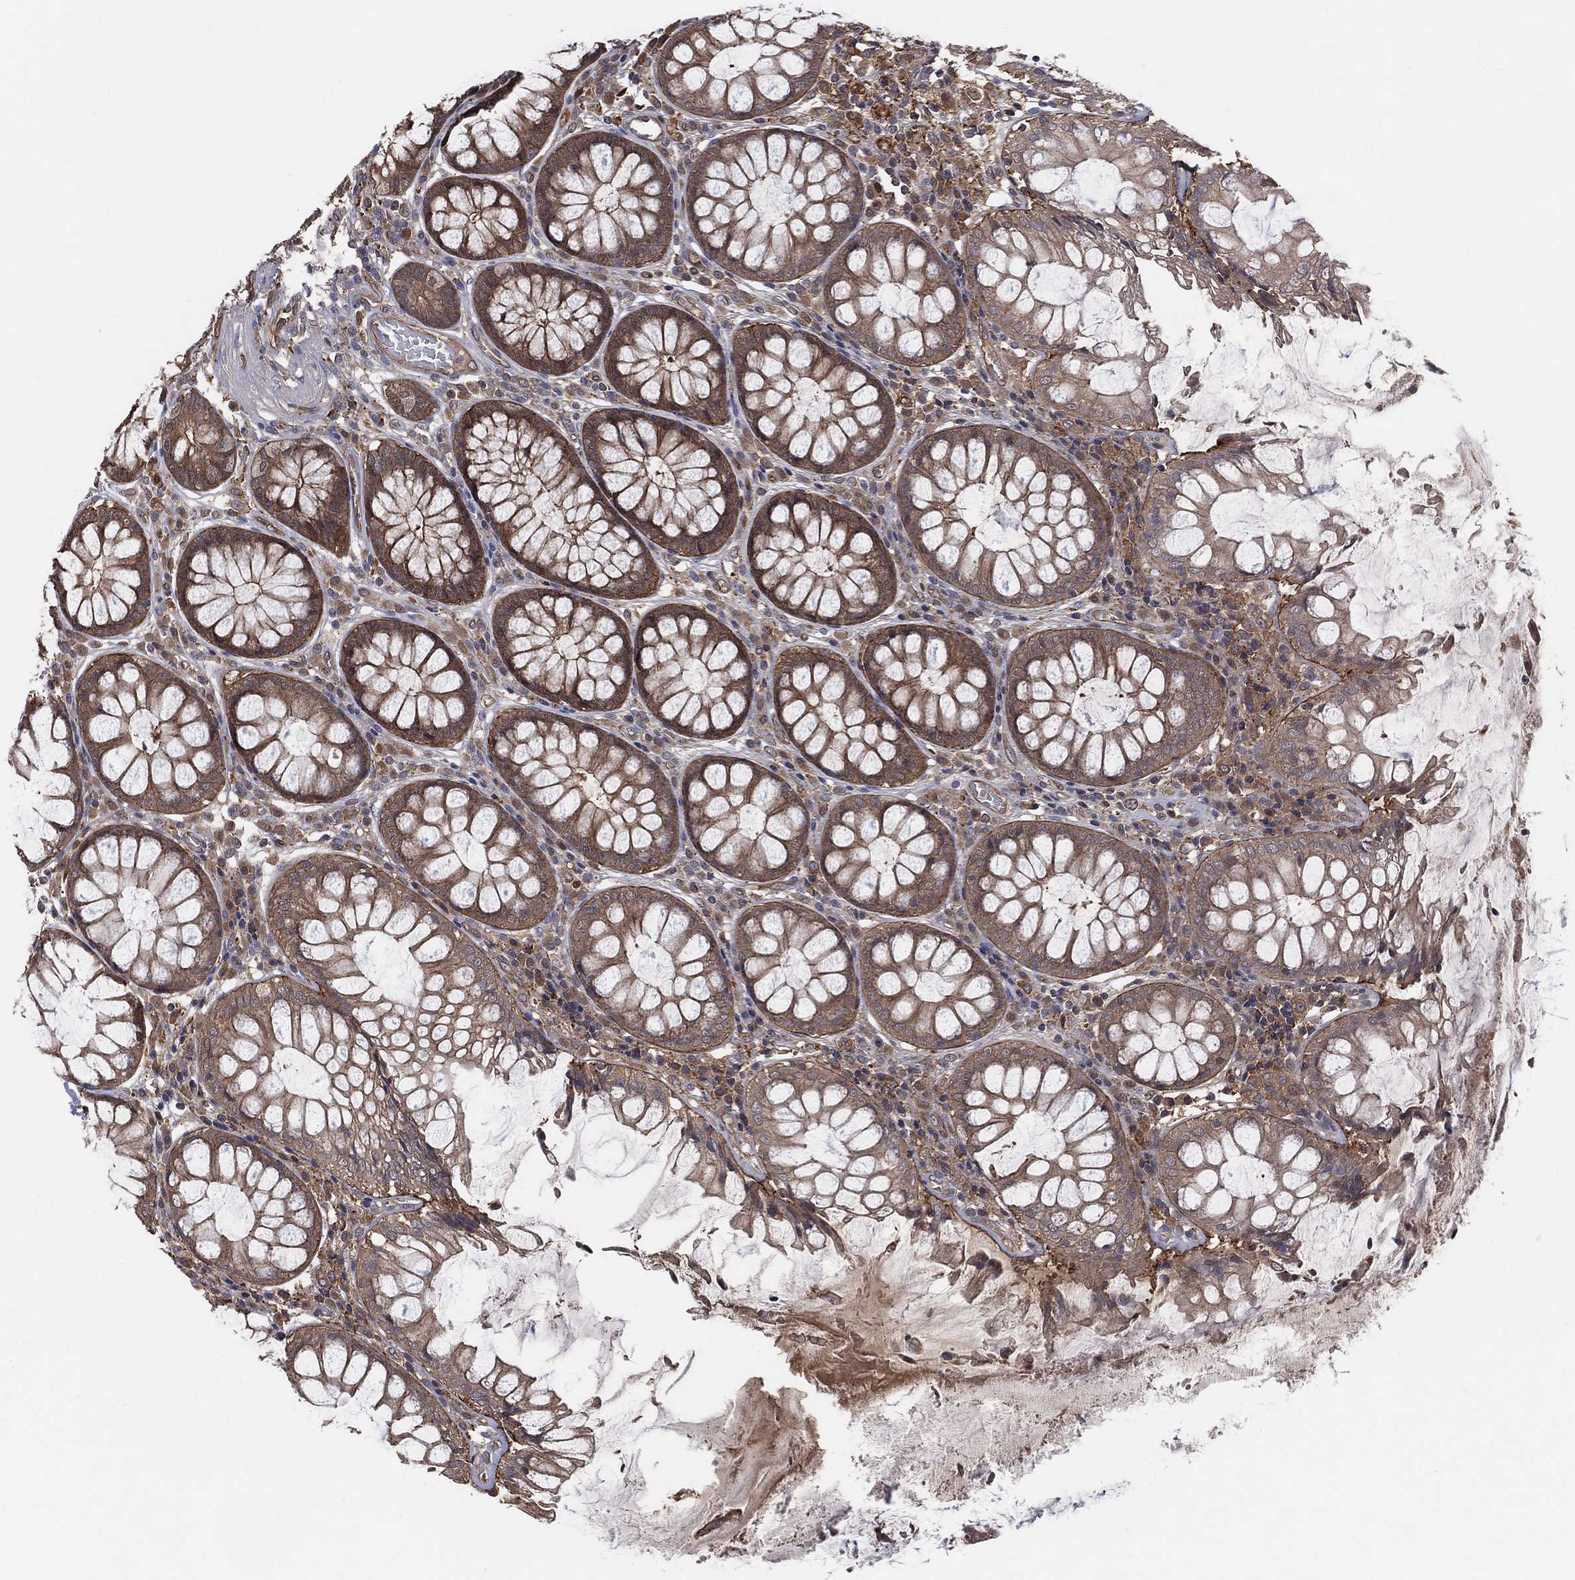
{"staining": {"intensity": "moderate", "quantity": ">75%", "location": "cytoplasmic/membranous"}, "tissue": "colorectal cancer", "cell_type": "Tumor cells", "image_type": "cancer", "snomed": [{"axis": "morphology", "description": "Adenocarcinoma, NOS"}, {"axis": "topography", "description": "Colon"}], "caption": "A high-resolution photomicrograph shows IHC staining of colorectal cancer (adenocarcinoma), which displays moderate cytoplasmic/membranous expression in approximately >75% of tumor cells.", "gene": "PSMG4", "patient": {"sex": "female", "age": 86}}